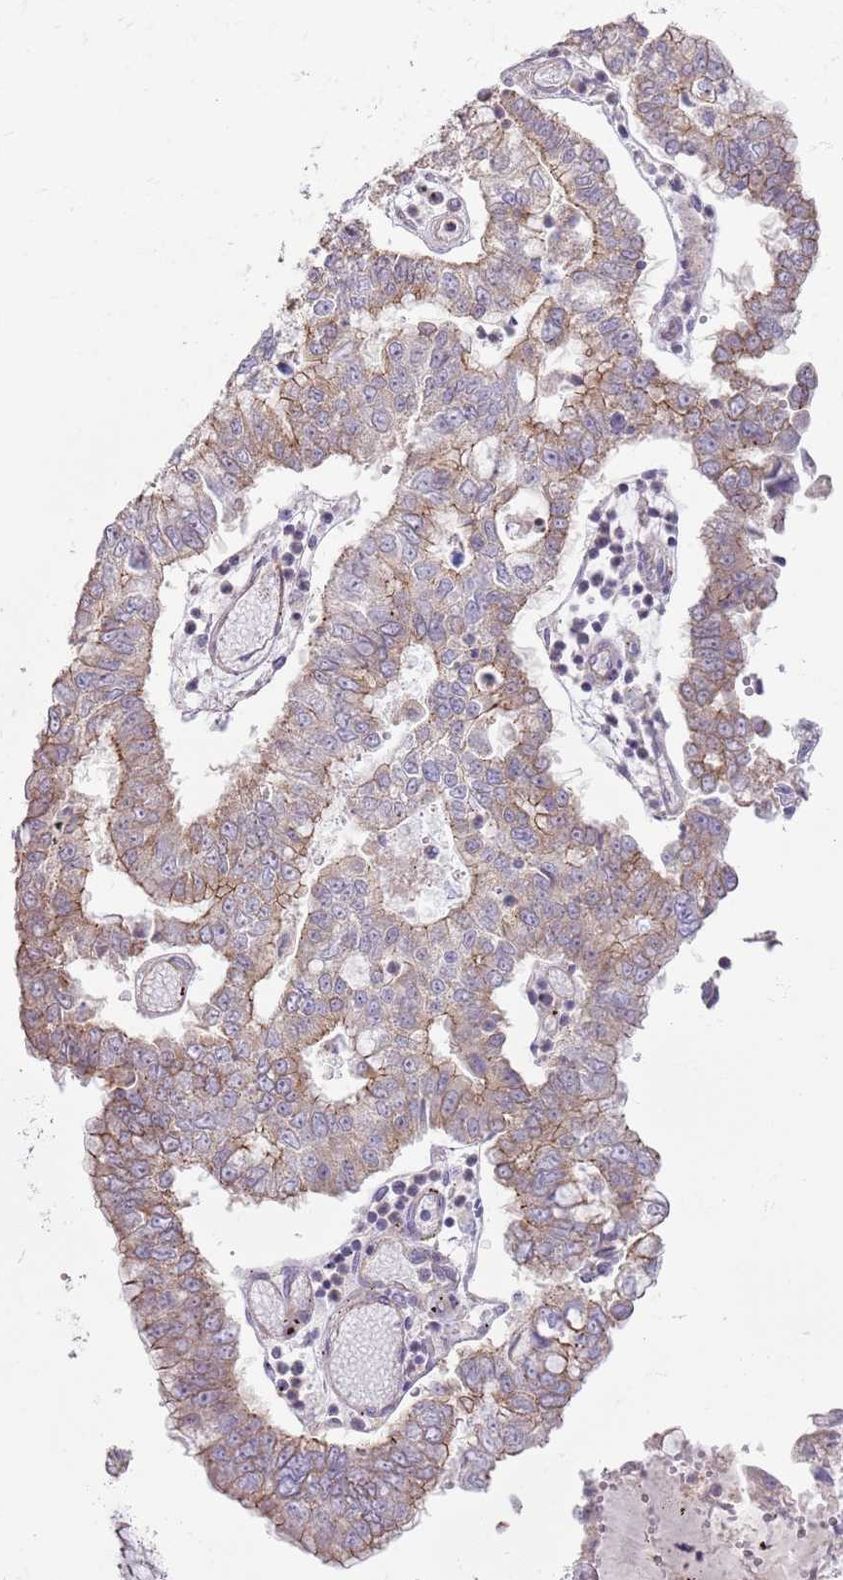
{"staining": {"intensity": "weak", "quantity": "25%-75%", "location": "cytoplasmic/membranous"}, "tissue": "stomach cancer", "cell_type": "Tumor cells", "image_type": "cancer", "snomed": [{"axis": "morphology", "description": "Adenocarcinoma, NOS"}, {"axis": "topography", "description": "Stomach"}], "caption": "Immunohistochemistry (IHC) image of neoplastic tissue: human stomach cancer stained using IHC shows low levels of weak protein expression localized specifically in the cytoplasmic/membranous of tumor cells, appearing as a cytoplasmic/membranous brown color.", "gene": "SPATA31D1", "patient": {"sex": "male", "age": 76}}